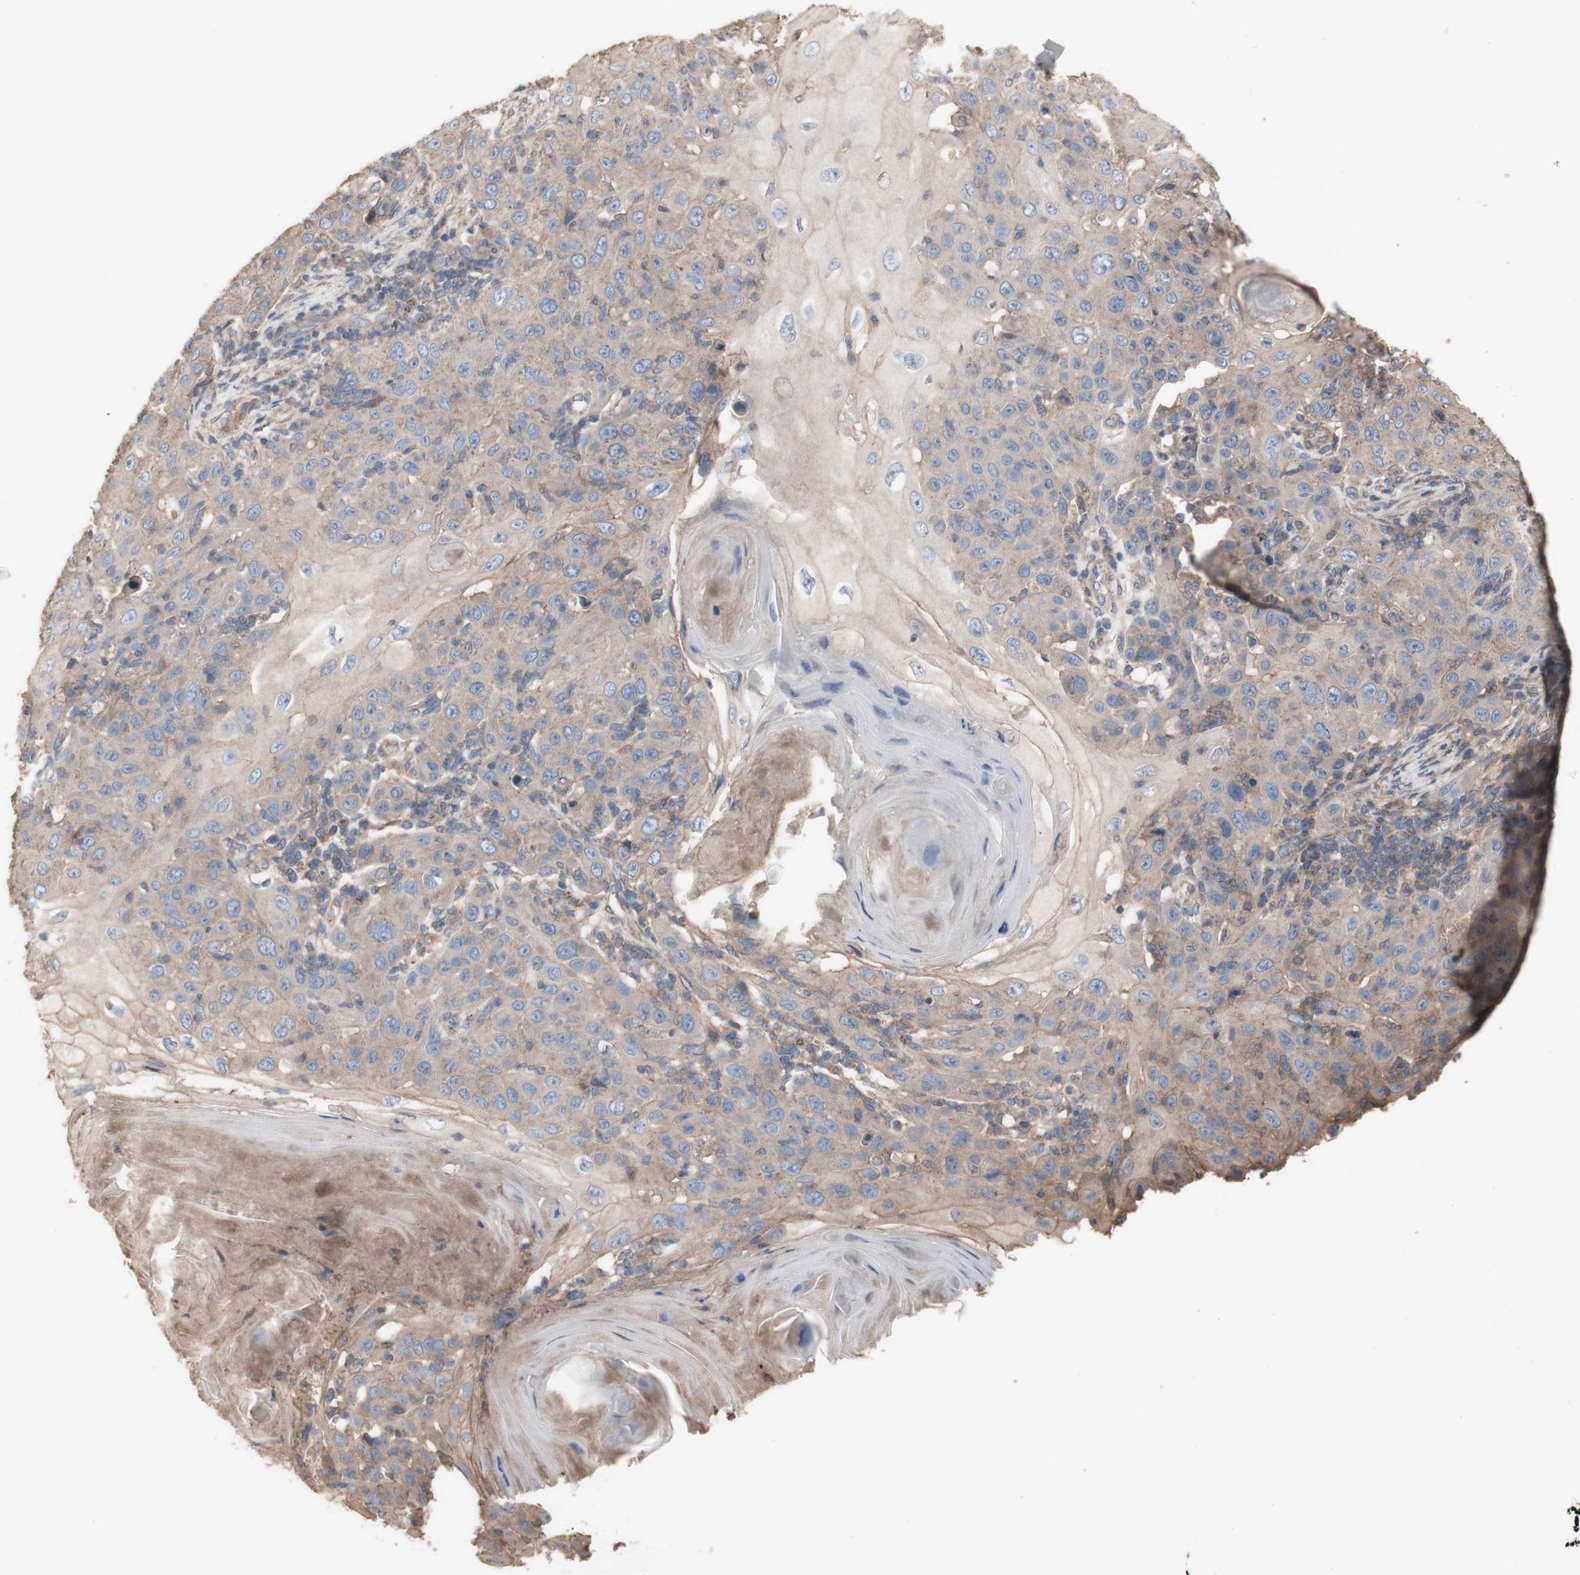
{"staining": {"intensity": "weak", "quantity": ">75%", "location": "cytoplasmic/membranous"}, "tissue": "skin cancer", "cell_type": "Tumor cells", "image_type": "cancer", "snomed": [{"axis": "morphology", "description": "Squamous cell carcinoma, NOS"}, {"axis": "topography", "description": "Skin"}], "caption": "This is an image of immunohistochemistry staining of skin cancer, which shows weak staining in the cytoplasmic/membranous of tumor cells.", "gene": "COPB1", "patient": {"sex": "female", "age": 88}}